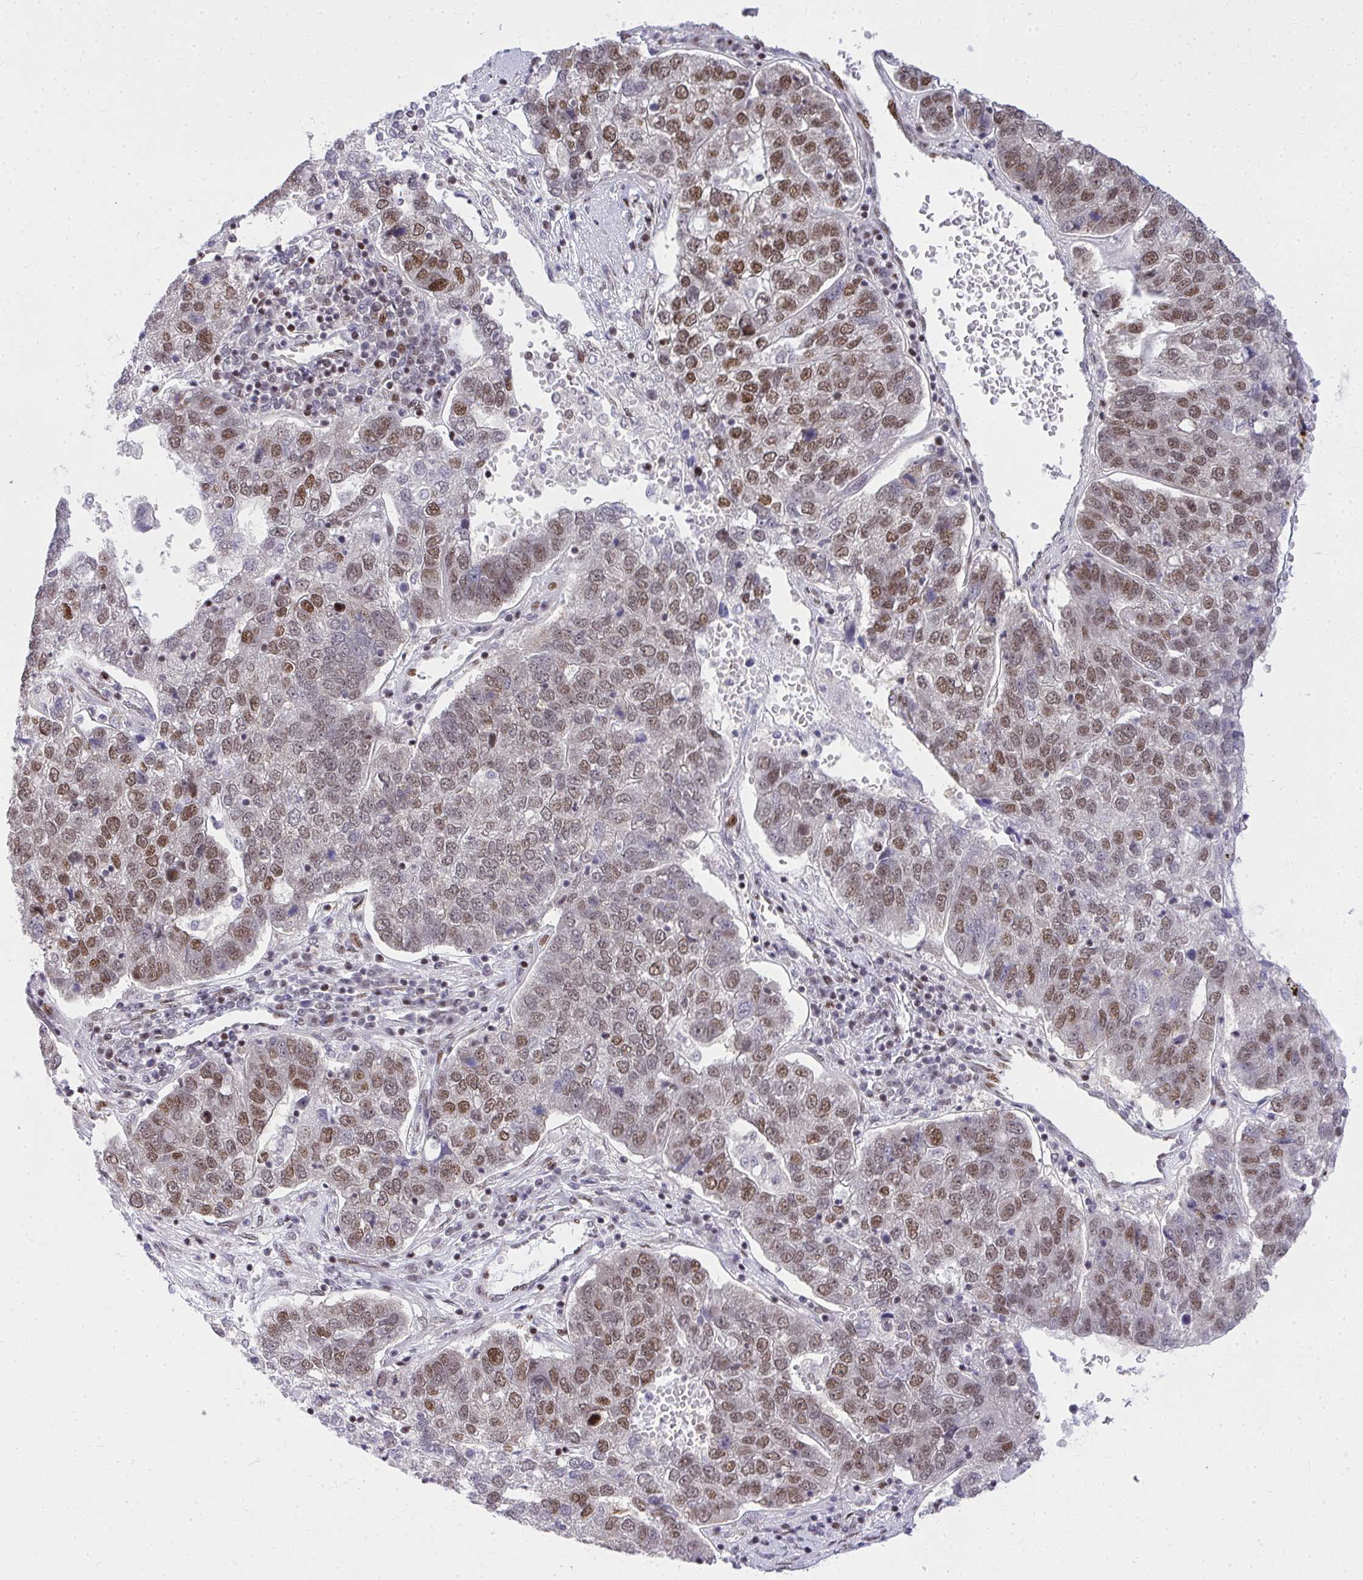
{"staining": {"intensity": "moderate", "quantity": "25%-75%", "location": "nuclear"}, "tissue": "pancreatic cancer", "cell_type": "Tumor cells", "image_type": "cancer", "snomed": [{"axis": "morphology", "description": "Adenocarcinoma, NOS"}, {"axis": "topography", "description": "Pancreas"}], "caption": "A micrograph of adenocarcinoma (pancreatic) stained for a protein displays moderate nuclear brown staining in tumor cells.", "gene": "PIGY", "patient": {"sex": "female", "age": 61}}